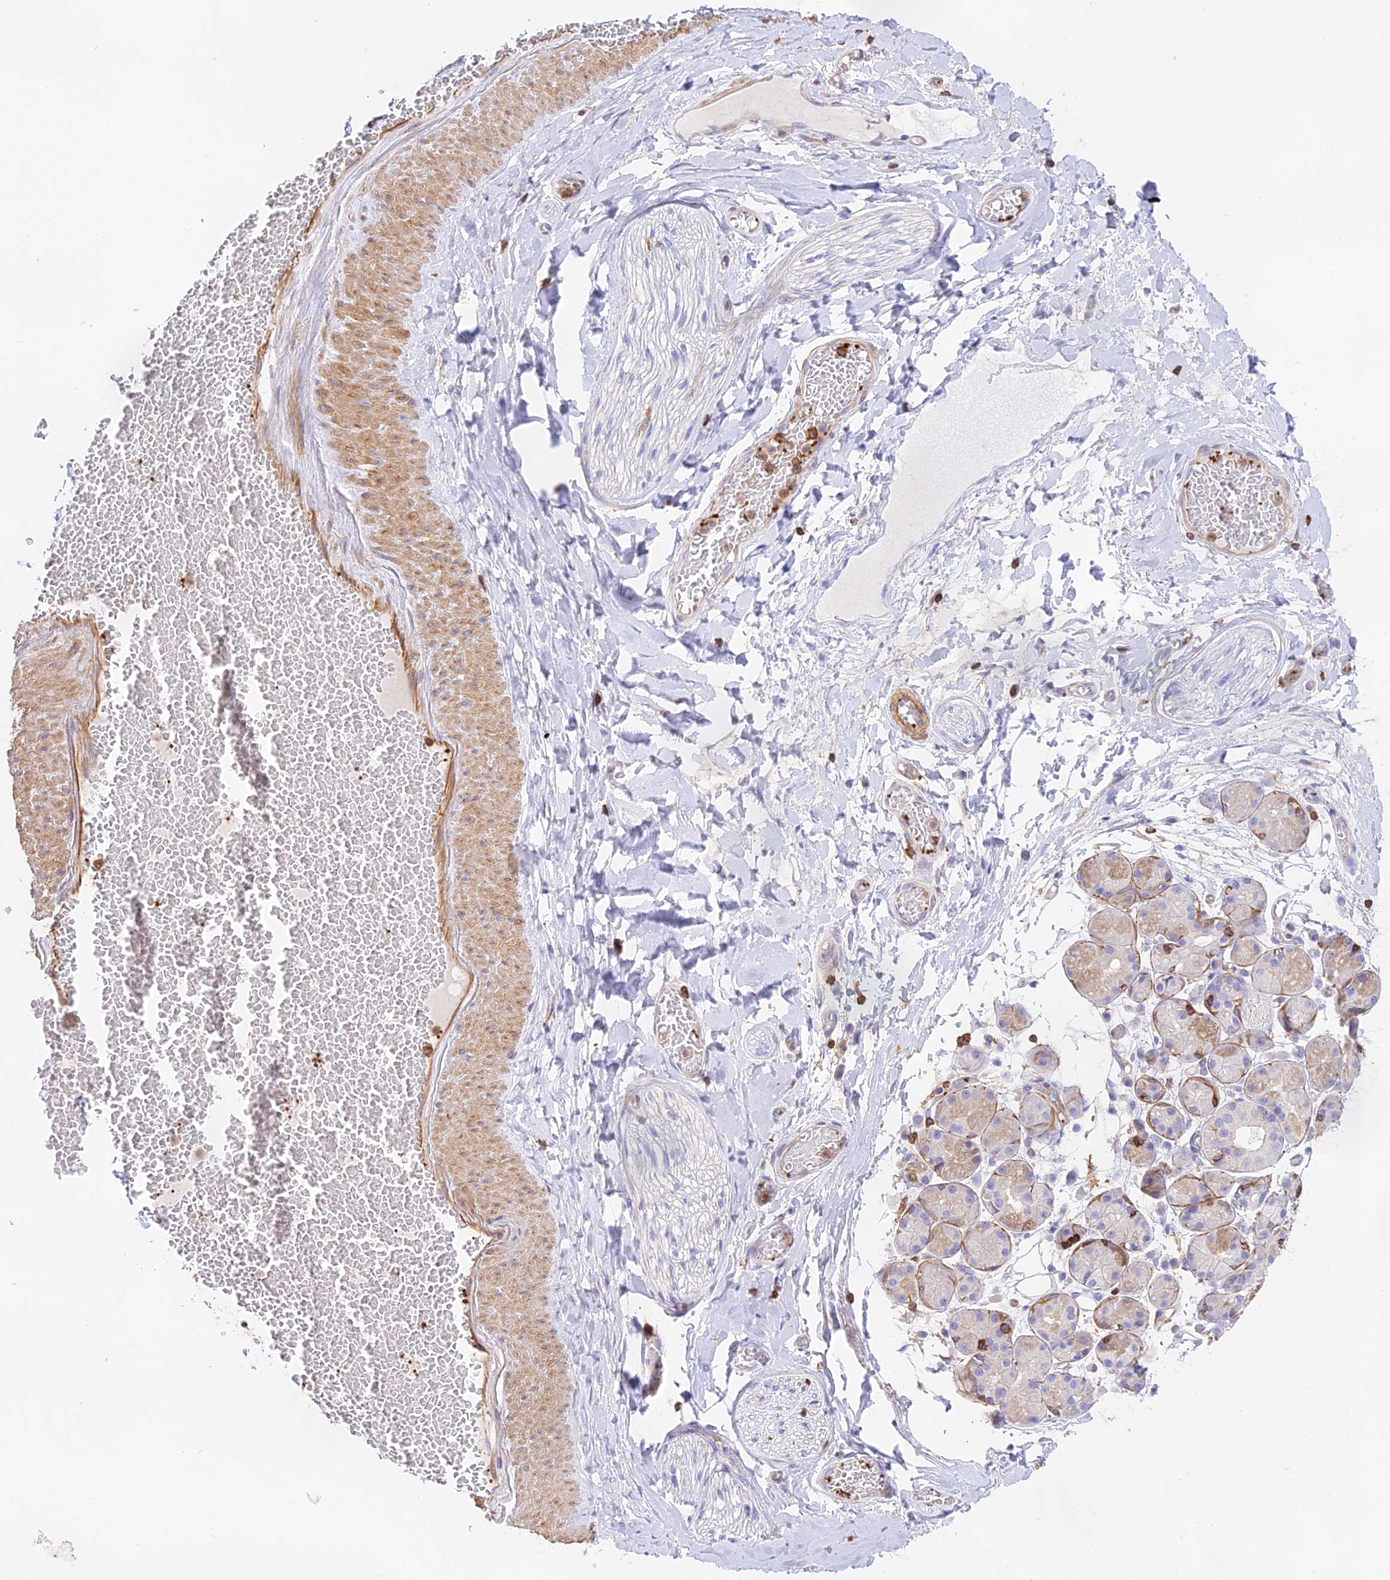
{"staining": {"intensity": "negative", "quantity": "none", "location": "none"}, "tissue": "adipose tissue", "cell_type": "Adipocytes", "image_type": "normal", "snomed": [{"axis": "morphology", "description": "Normal tissue, NOS"}, {"axis": "topography", "description": "Salivary gland"}, {"axis": "topography", "description": "Peripheral nerve tissue"}], "caption": "Immunohistochemistry histopathology image of benign adipose tissue: adipose tissue stained with DAB shows no significant protein expression in adipocytes.", "gene": "DENND1C", "patient": {"sex": "male", "age": 62}}